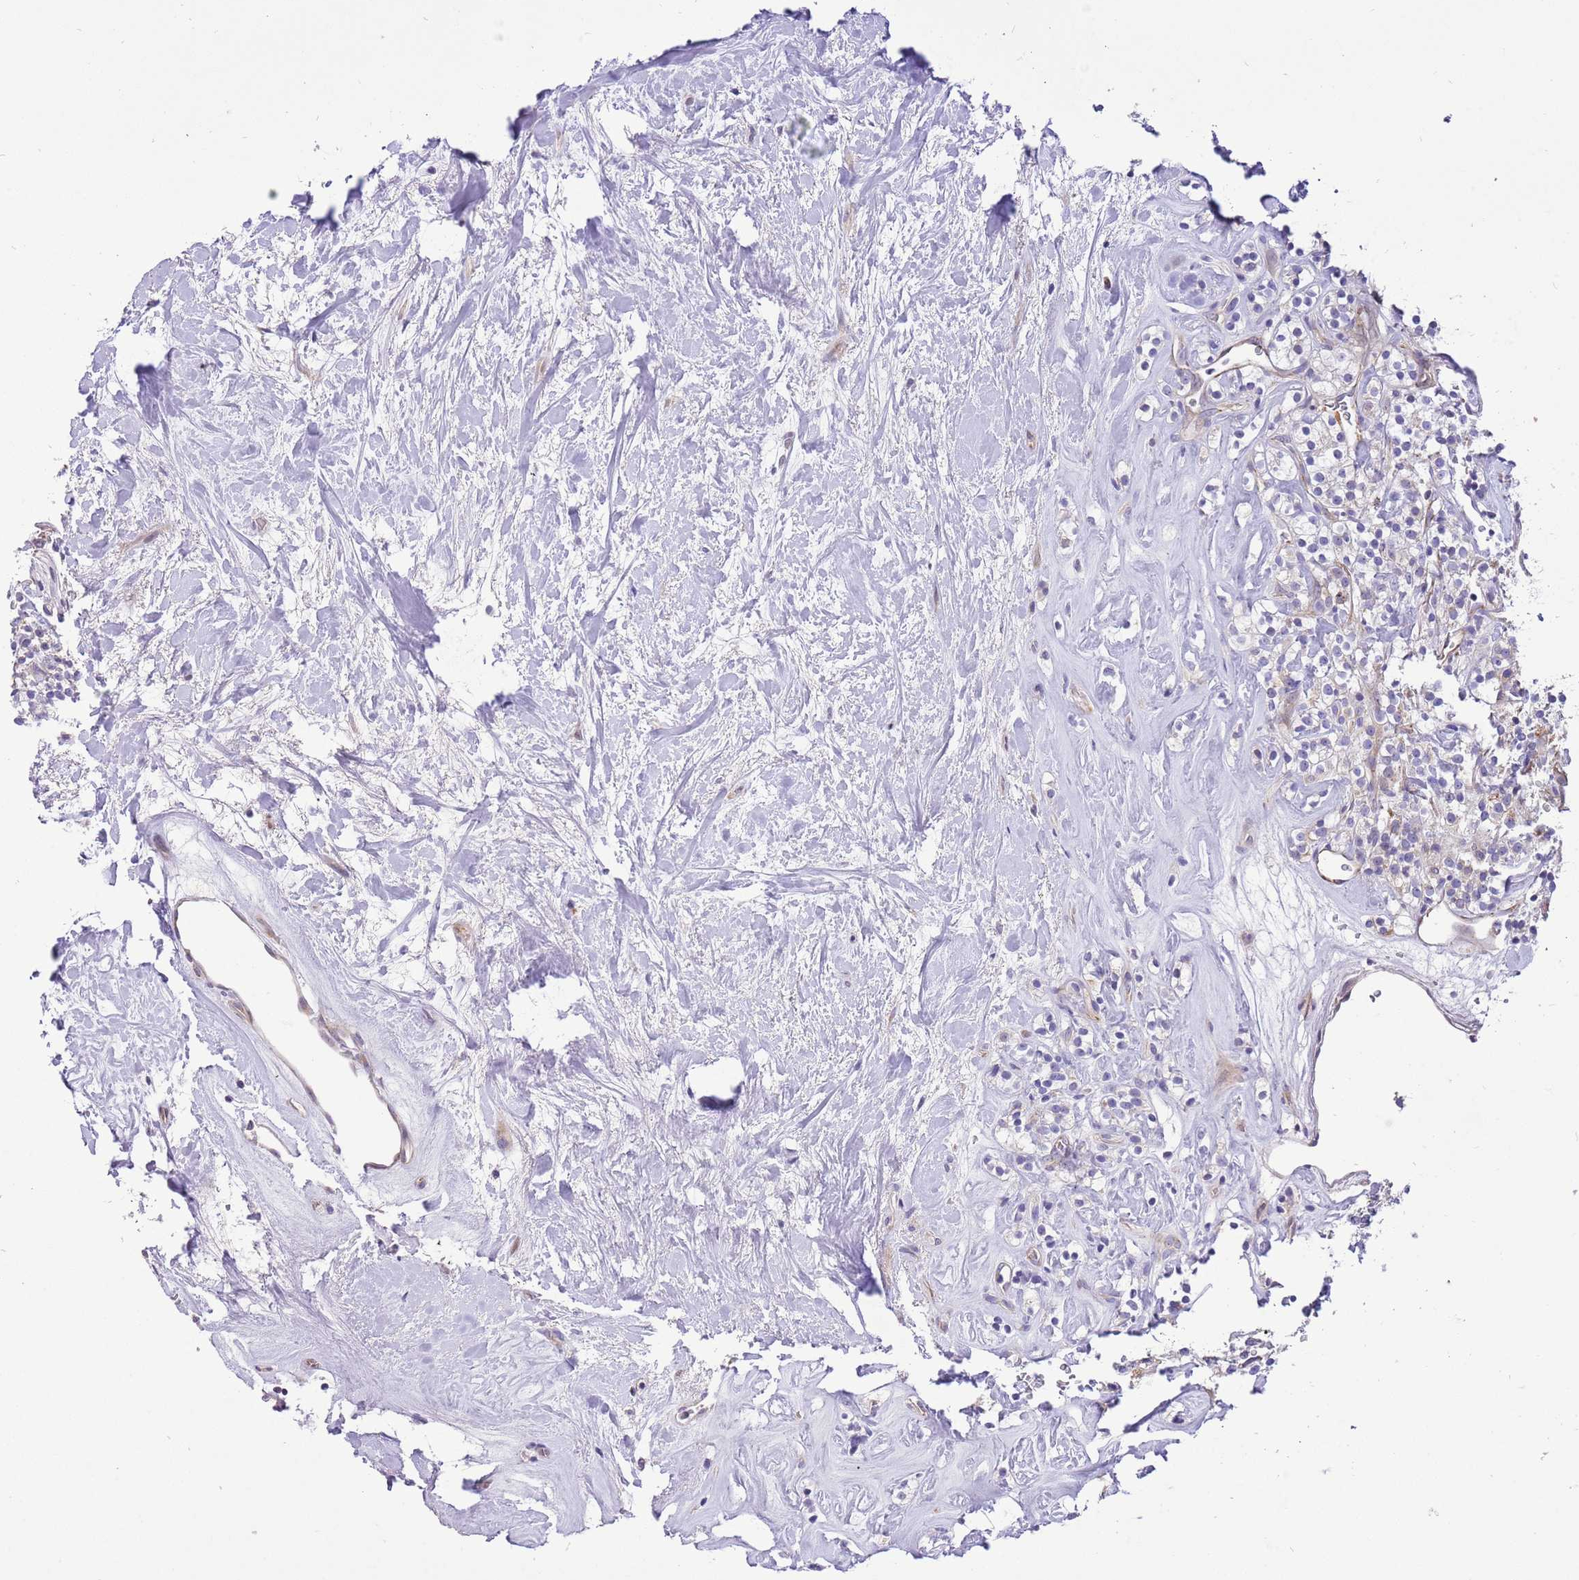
{"staining": {"intensity": "negative", "quantity": "none", "location": "none"}, "tissue": "renal cancer", "cell_type": "Tumor cells", "image_type": "cancer", "snomed": [{"axis": "morphology", "description": "Adenocarcinoma, NOS"}, {"axis": "topography", "description": "Kidney"}], "caption": "Immunohistochemical staining of human adenocarcinoma (renal) demonstrates no significant expression in tumor cells.", "gene": "COX17", "patient": {"sex": "male", "age": 77}}